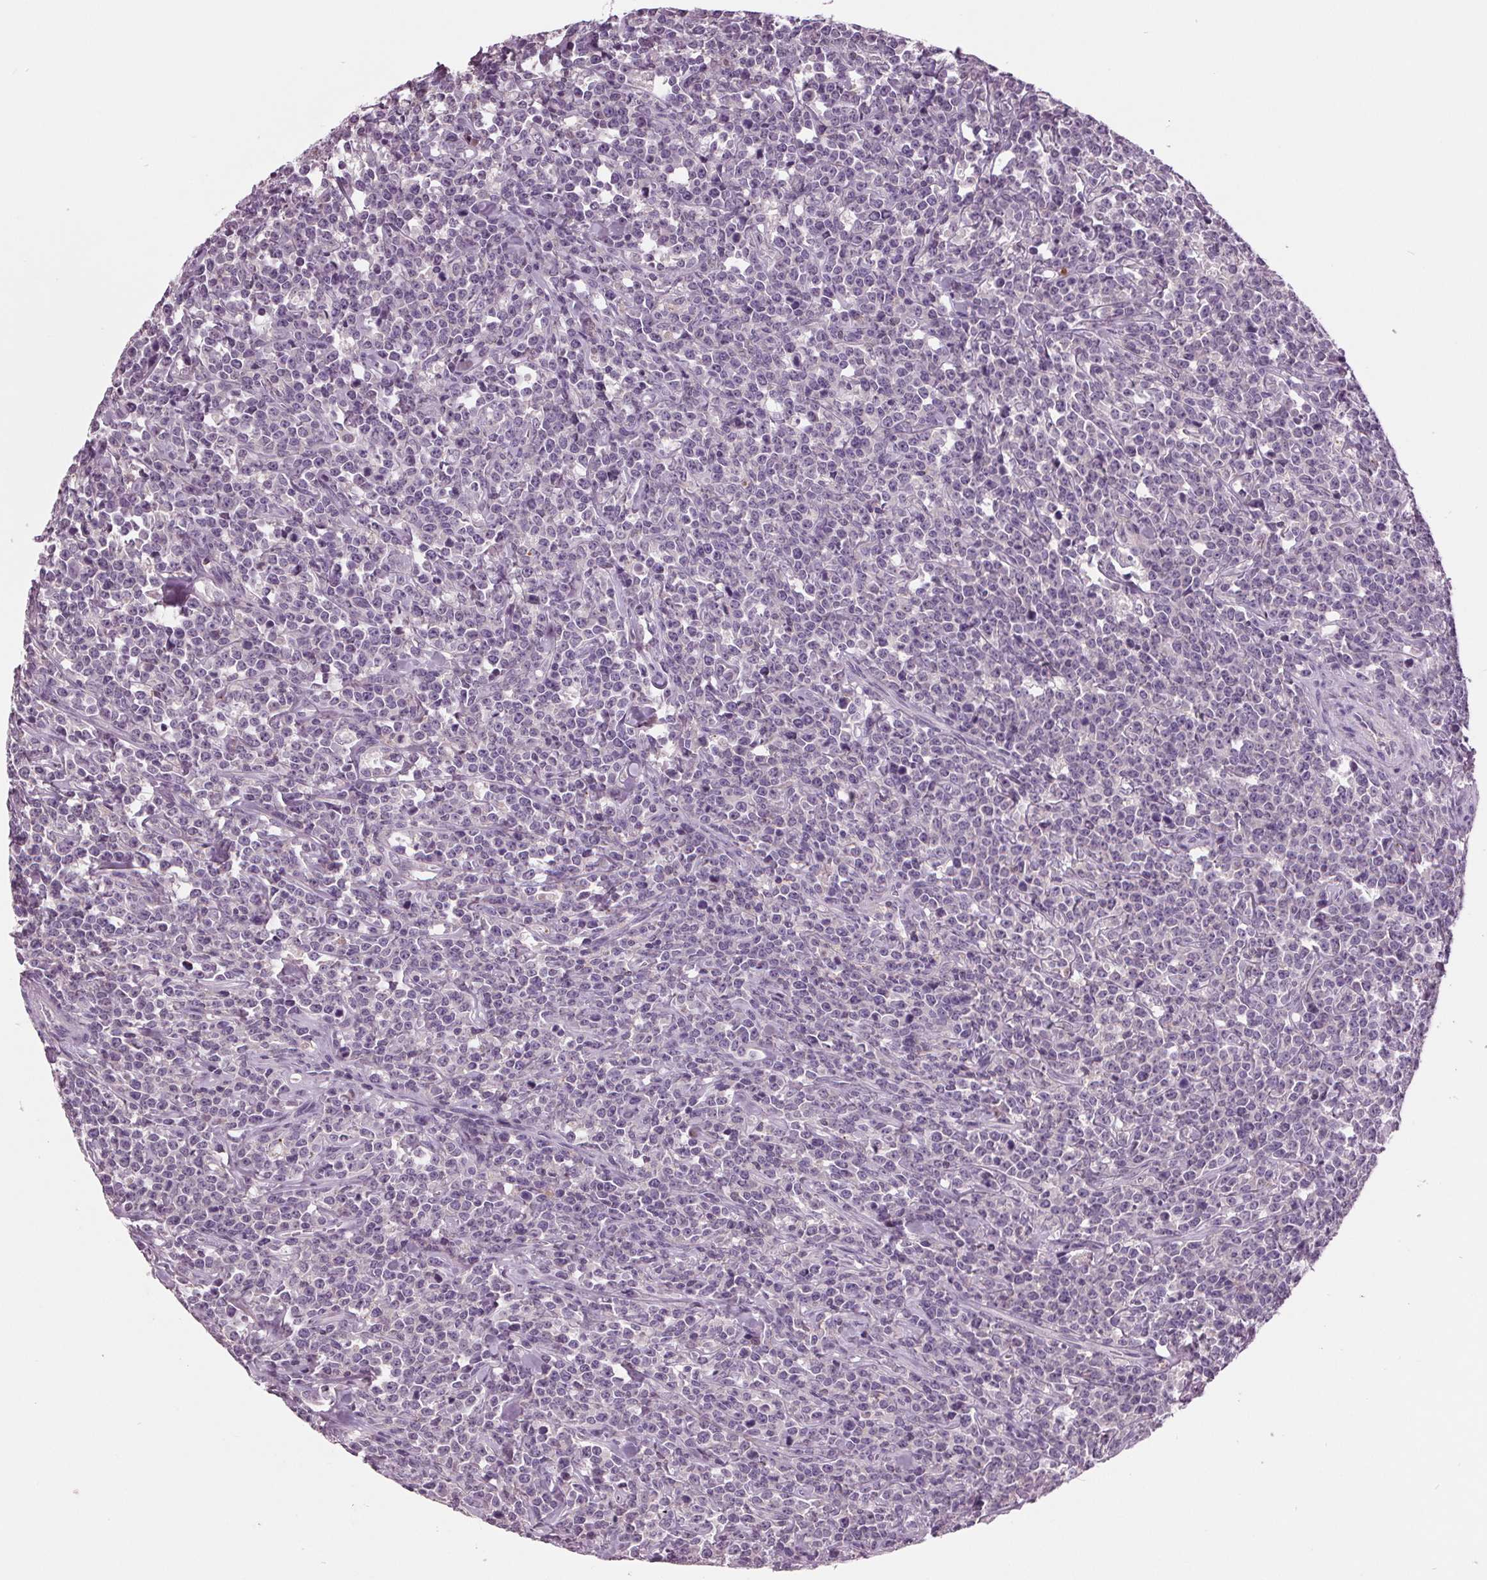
{"staining": {"intensity": "negative", "quantity": "none", "location": "none"}, "tissue": "lymphoma", "cell_type": "Tumor cells", "image_type": "cancer", "snomed": [{"axis": "morphology", "description": "Malignant lymphoma, non-Hodgkin's type, High grade"}, {"axis": "topography", "description": "Small intestine"}], "caption": "There is no significant staining in tumor cells of malignant lymphoma, non-Hodgkin's type (high-grade).", "gene": "C6", "patient": {"sex": "female", "age": 56}}